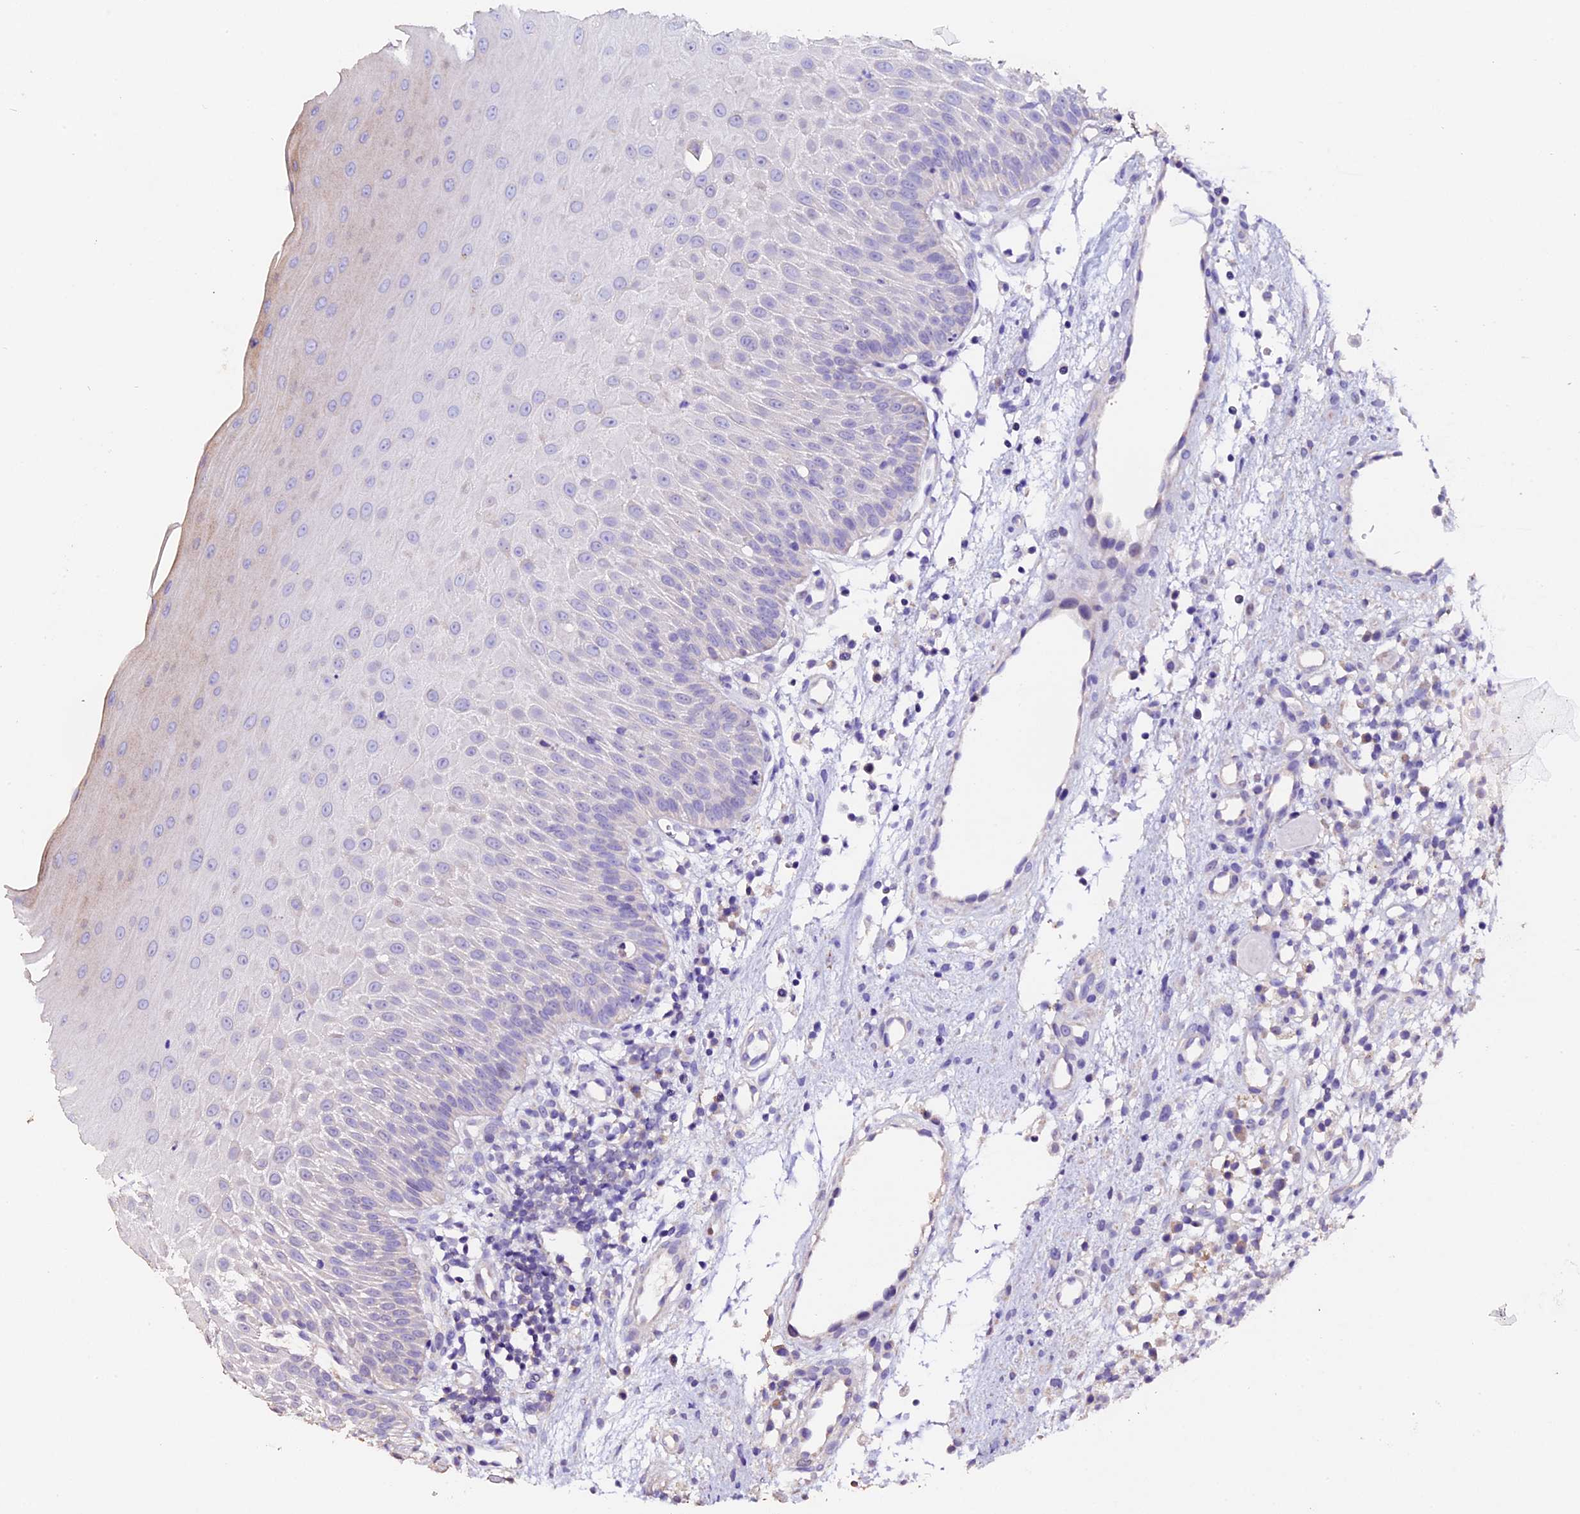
{"staining": {"intensity": "weak", "quantity": "<25%", "location": "cytoplasmic/membranous"}, "tissue": "oral mucosa", "cell_type": "Squamous epithelial cells", "image_type": "normal", "snomed": [{"axis": "morphology", "description": "Normal tissue, NOS"}, {"axis": "topography", "description": "Oral tissue"}], "caption": "Immunohistochemistry (IHC) of unremarkable oral mucosa shows no positivity in squamous epithelial cells.", "gene": "FBXW9", "patient": {"sex": "female", "age": 13}}